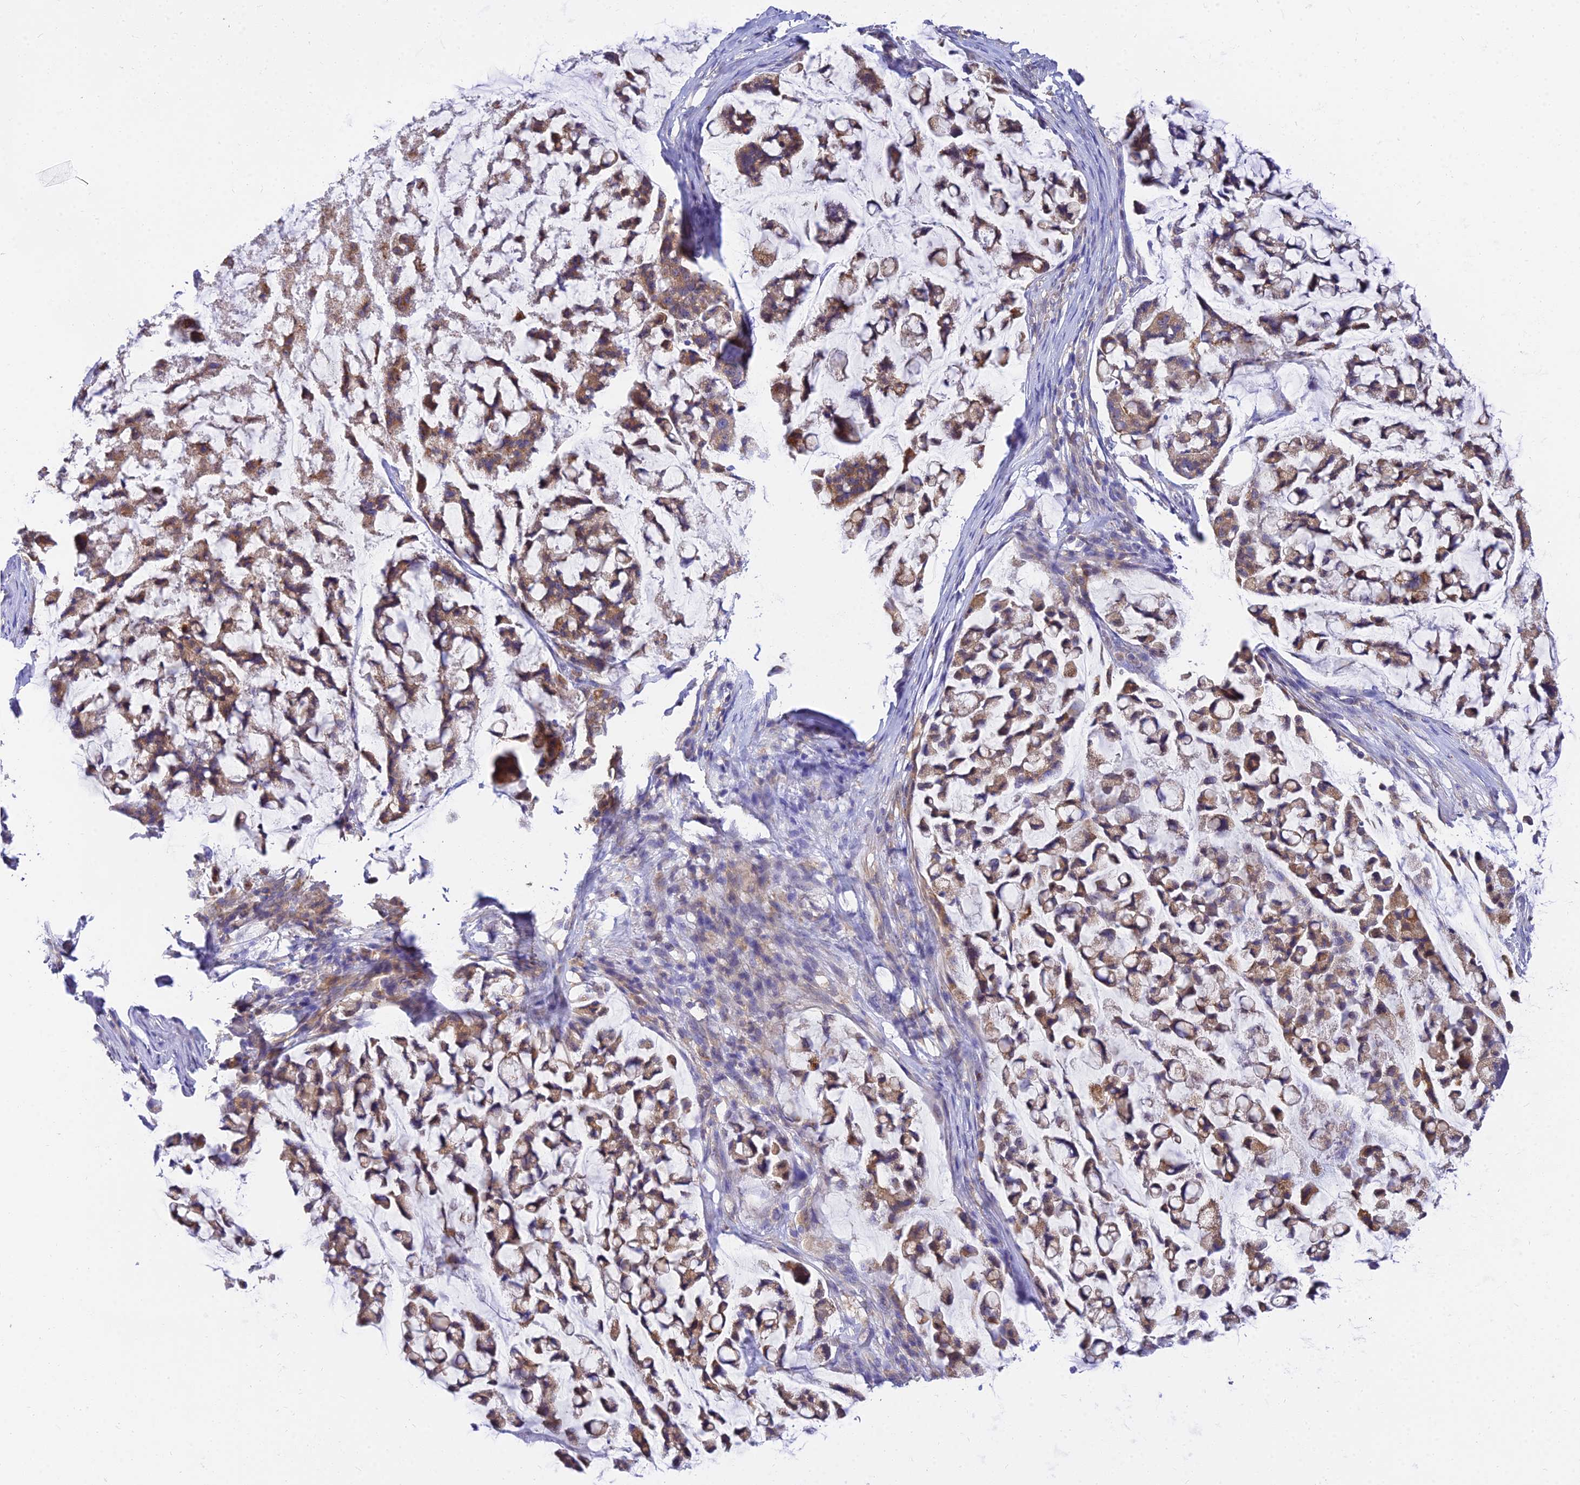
{"staining": {"intensity": "moderate", "quantity": ">75%", "location": "cytoplasmic/membranous"}, "tissue": "stomach cancer", "cell_type": "Tumor cells", "image_type": "cancer", "snomed": [{"axis": "morphology", "description": "Adenocarcinoma, NOS"}, {"axis": "topography", "description": "Stomach, lower"}], "caption": "Stomach adenocarcinoma was stained to show a protein in brown. There is medium levels of moderate cytoplasmic/membranous expression in about >75% of tumor cells.", "gene": "ARL8B", "patient": {"sex": "male", "age": 67}}